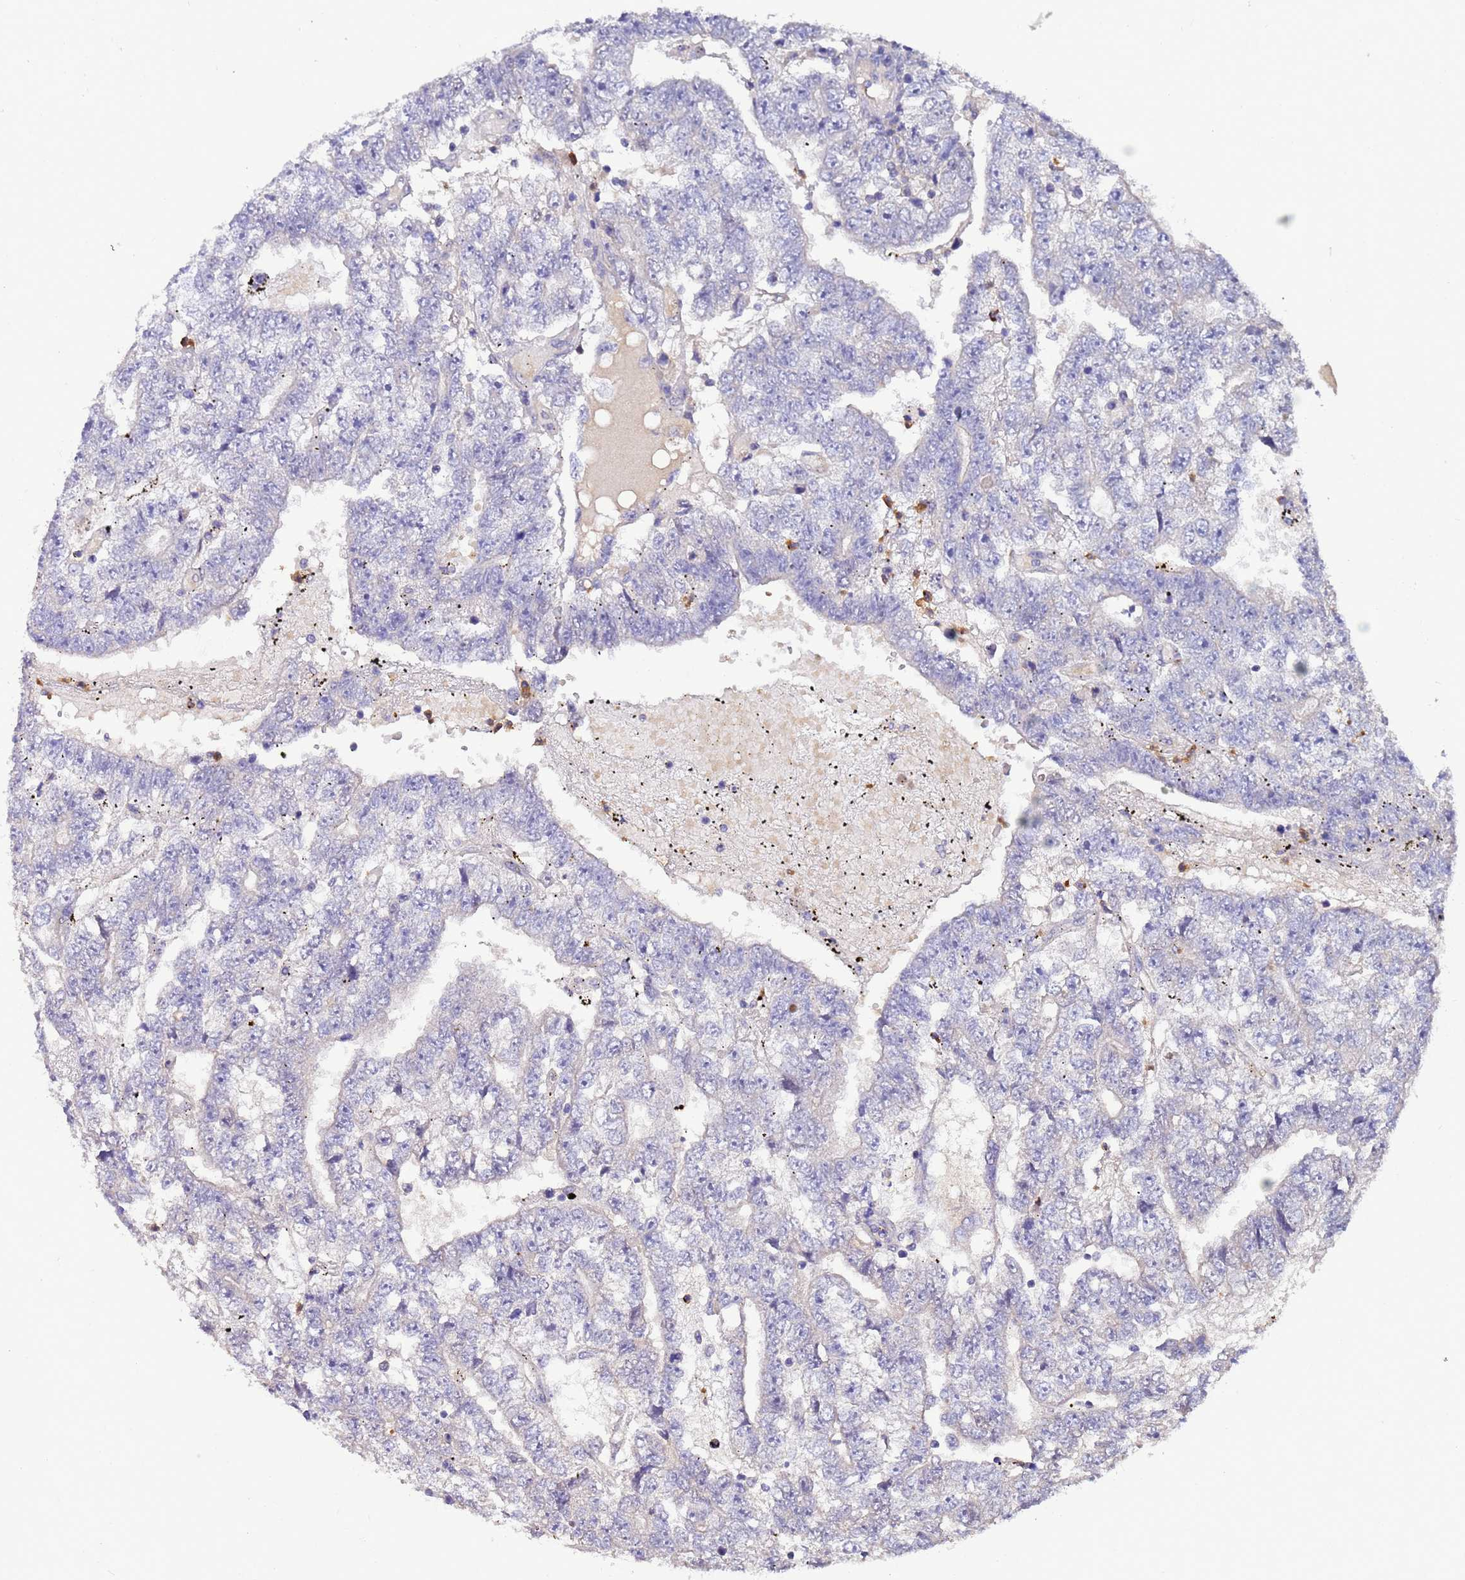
{"staining": {"intensity": "negative", "quantity": "none", "location": "none"}, "tissue": "testis cancer", "cell_type": "Tumor cells", "image_type": "cancer", "snomed": [{"axis": "morphology", "description": "Carcinoma, Embryonal, NOS"}, {"axis": "topography", "description": "Testis"}], "caption": "The micrograph demonstrates no significant expression in tumor cells of testis cancer (embryonal carcinoma).", "gene": "AMPD3", "patient": {"sex": "male", "age": 25}}